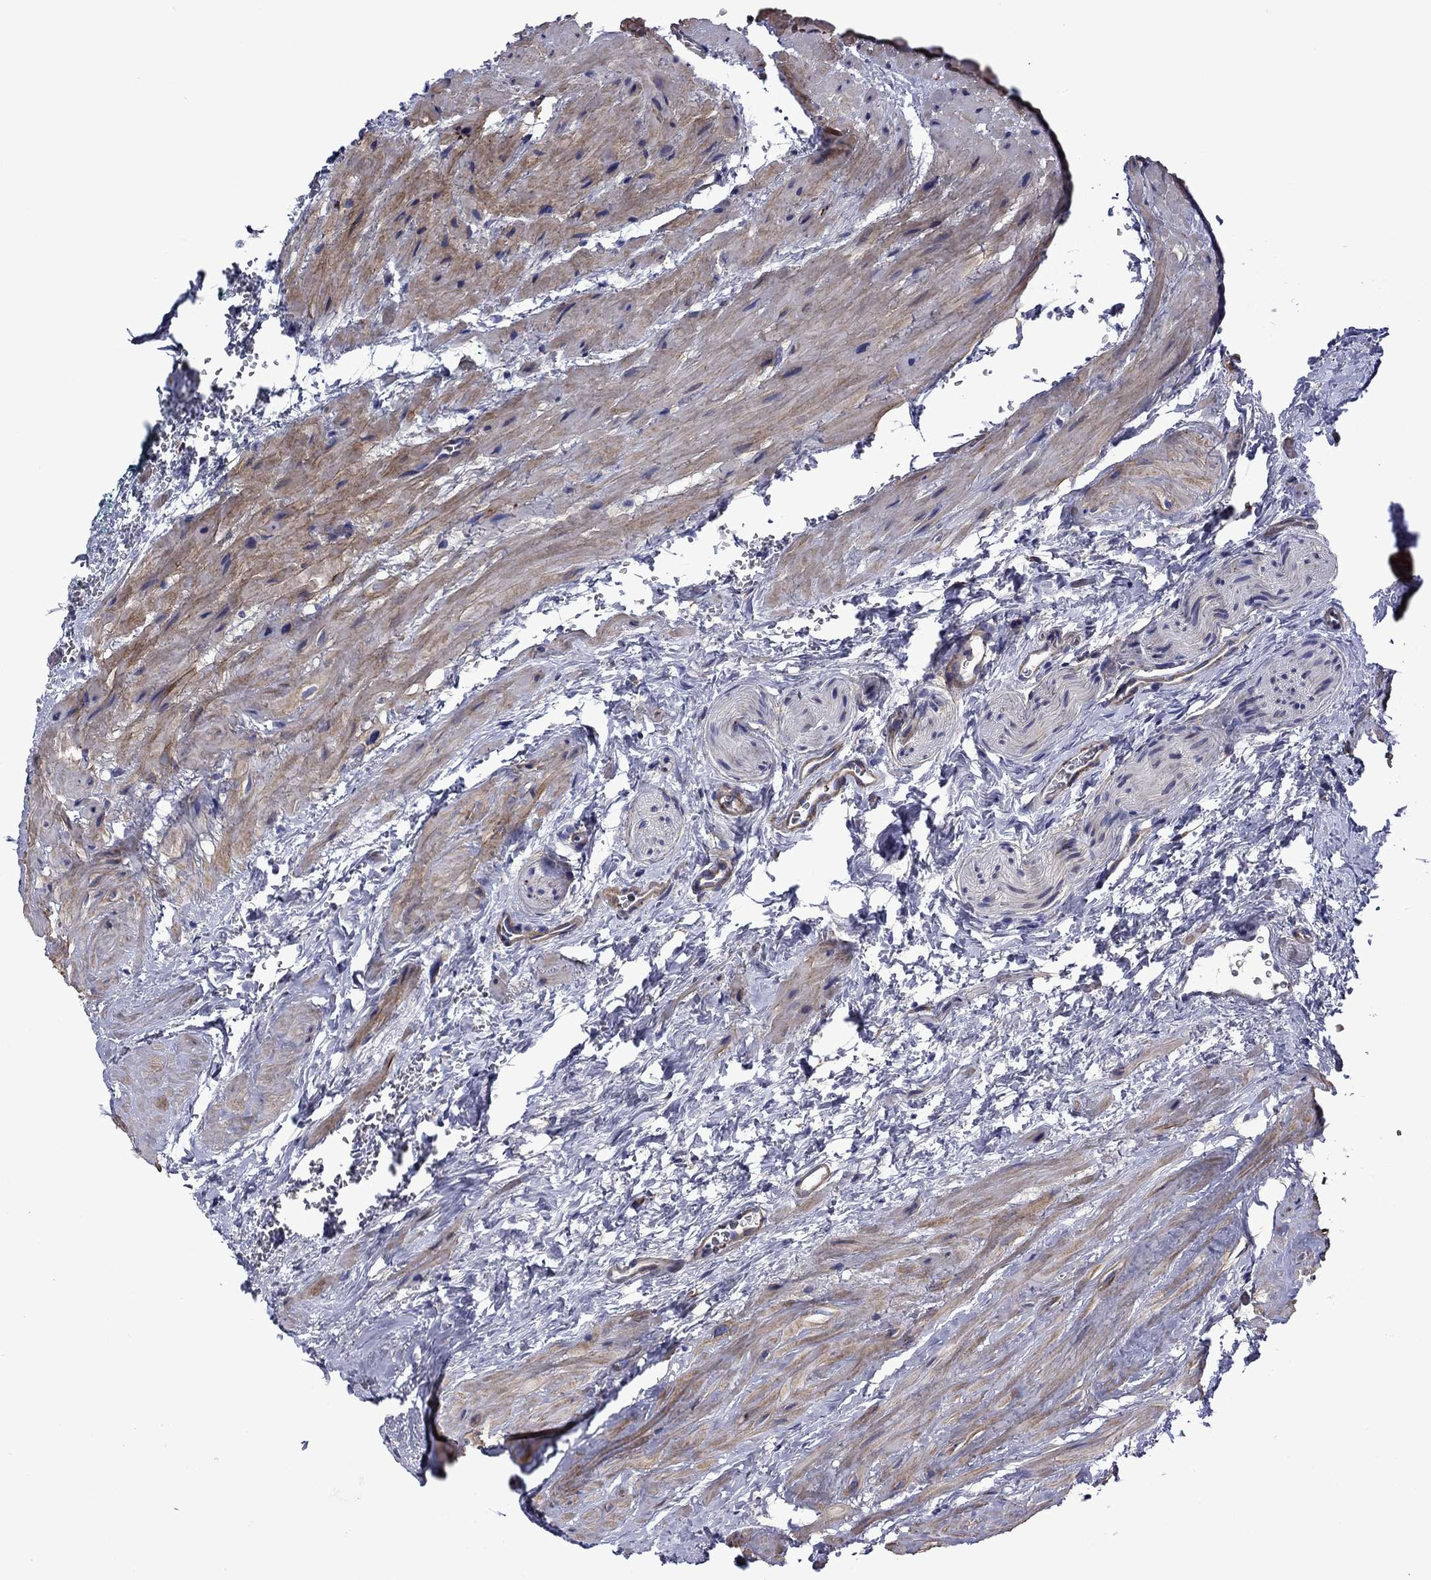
{"staining": {"intensity": "negative", "quantity": "none", "location": "none"}, "tissue": "prostate cancer", "cell_type": "Tumor cells", "image_type": "cancer", "snomed": [{"axis": "morphology", "description": "Adenocarcinoma, NOS"}, {"axis": "morphology", "description": "Adenocarcinoma, High grade"}, {"axis": "topography", "description": "Prostate"}], "caption": "IHC micrograph of neoplastic tissue: human prostate cancer (high-grade adenocarcinoma) stained with DAB (3,3'-diaminobenzidine) displays no significant protein positivity in tumor cells.", "gene": "HSPG2", "patient": {"sex": "male", "age": 64}}